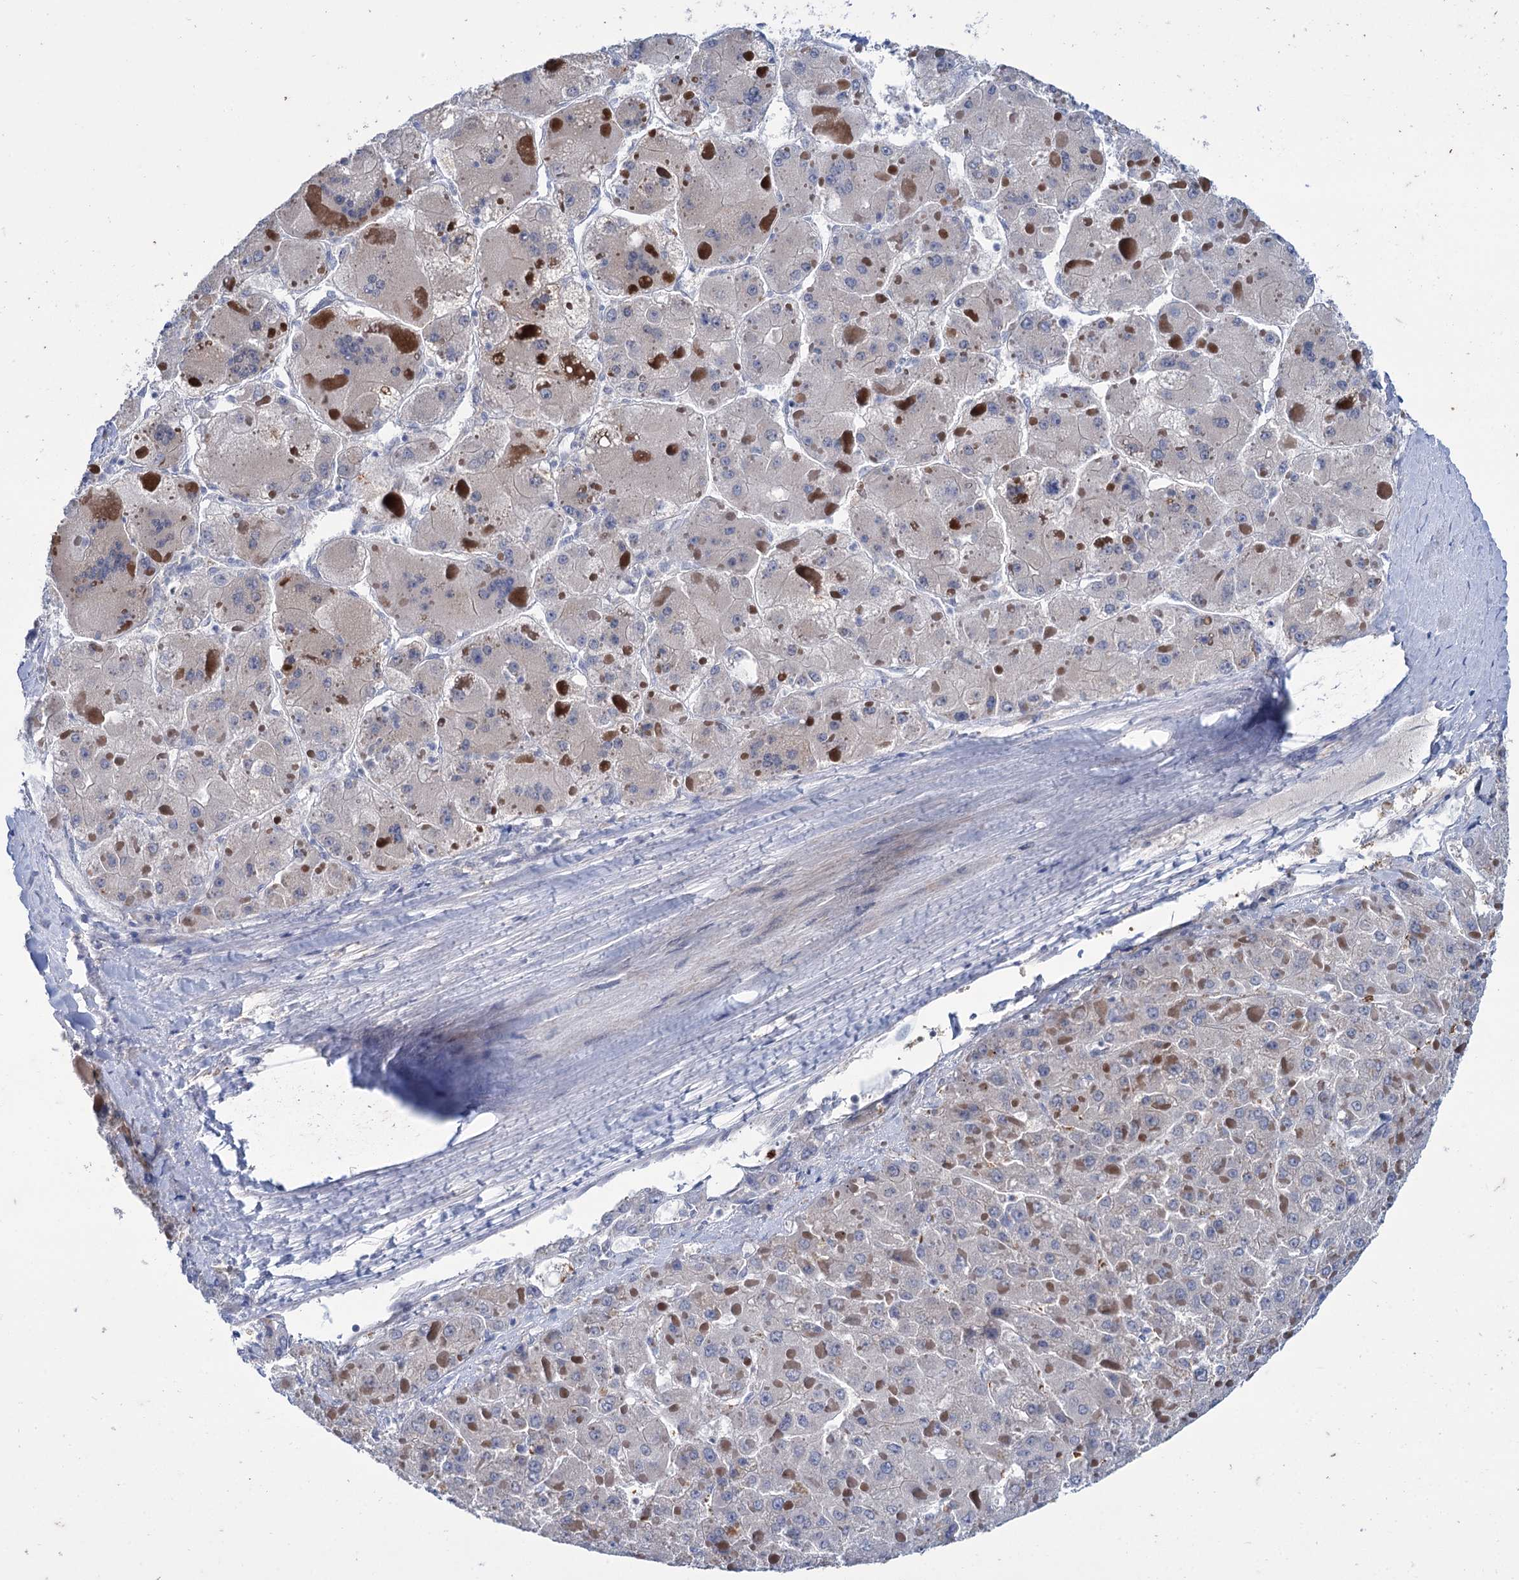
{"staining": {"intensity": "negative", "quantity": "none", "location": "none"}, "tissue": "liver cancer", "cell_type": "Tumor cells", "image_type": "cancer", "snomed": [{"axis": "morphology", "description": "Carcinoma, Hepatocellular, NOS"}, {"axis": "topography", "description": "Liver"}], "caption": "This is an IHC image of liver cancer (hepatocellular carcinoma). There is no staining in tumor cells.", "gene": "MID1IP1", "patient": {"sex": "female", "age": 73}}